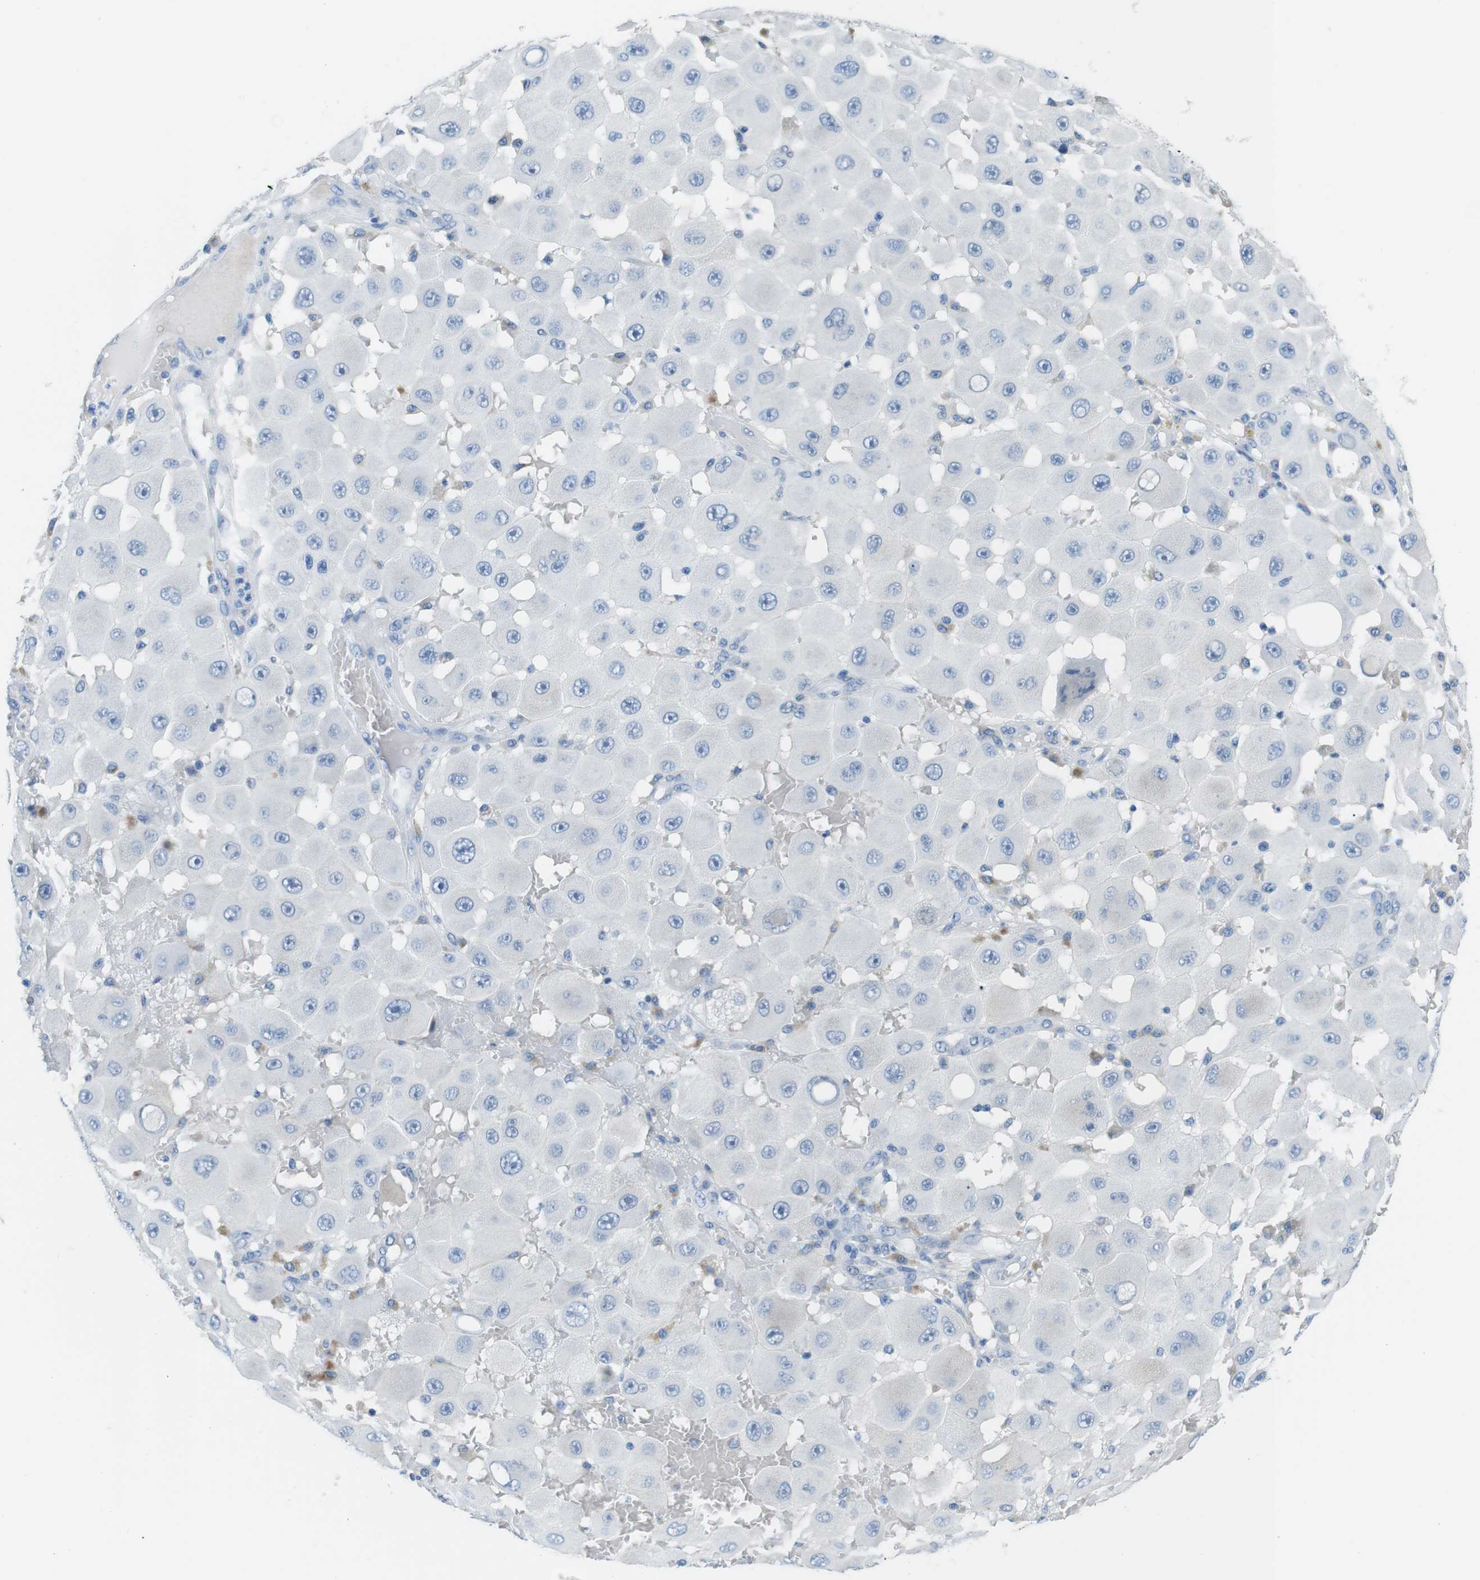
{"staining": {"intensity": "negative", "quantity": "none", "location": "none"}, "tissue": "melanoma", "cell_type": "Tumor cells", "image_type": "cancer", "snomed": [{"axis": "morphology", "description": "Malignant melanoma, NOS"}, {"axis": "topography", "description": "Skin"}], "caption": "A high-resolution micrograph shows immunohistochemistry (IHC) staining of melanoma, which shows no significant staining in tumor cells.", "gene": "MUC2", "patient": {"sex": "female", "age": 81}}